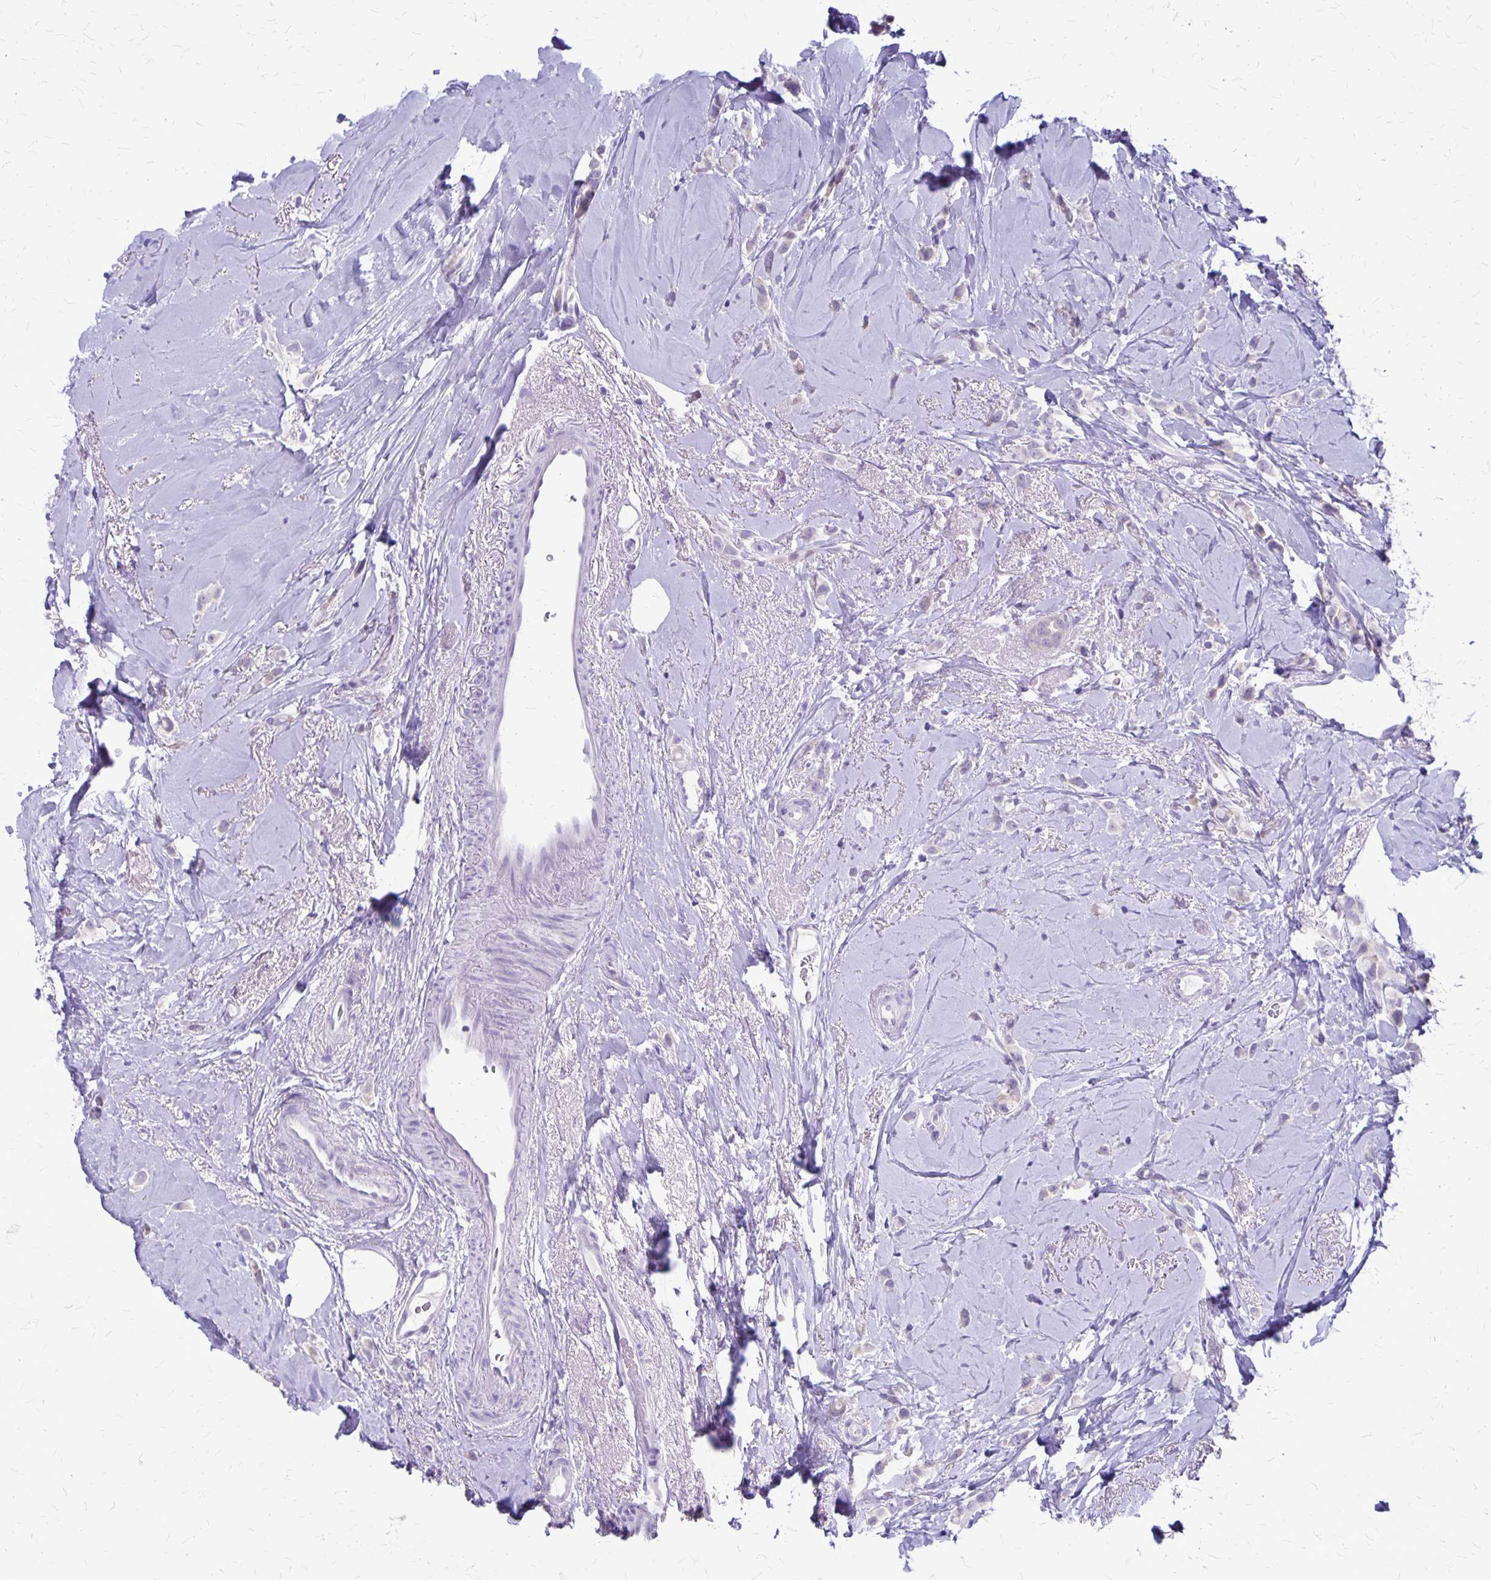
{"staining": {"intensity": "negative", "quantity": "none", "location": "none"}, "tissue": "breast cancer", "cell_type": "Tumor cells", "image_type": "cancer", "snomed": [{"axis": "morphology", "description": "Lobular carcinoma"}, {"axis": "topography", "description": "Breast"}], "caption": "A high-resolution histopathology image shows immunohistochemistry (IHC) staining of breast lobular carcinoma, which demonstrates no significant staining in tumor cells.", "gene": "PLXNB3", "patient": {"sex": "female", "age": 66}}